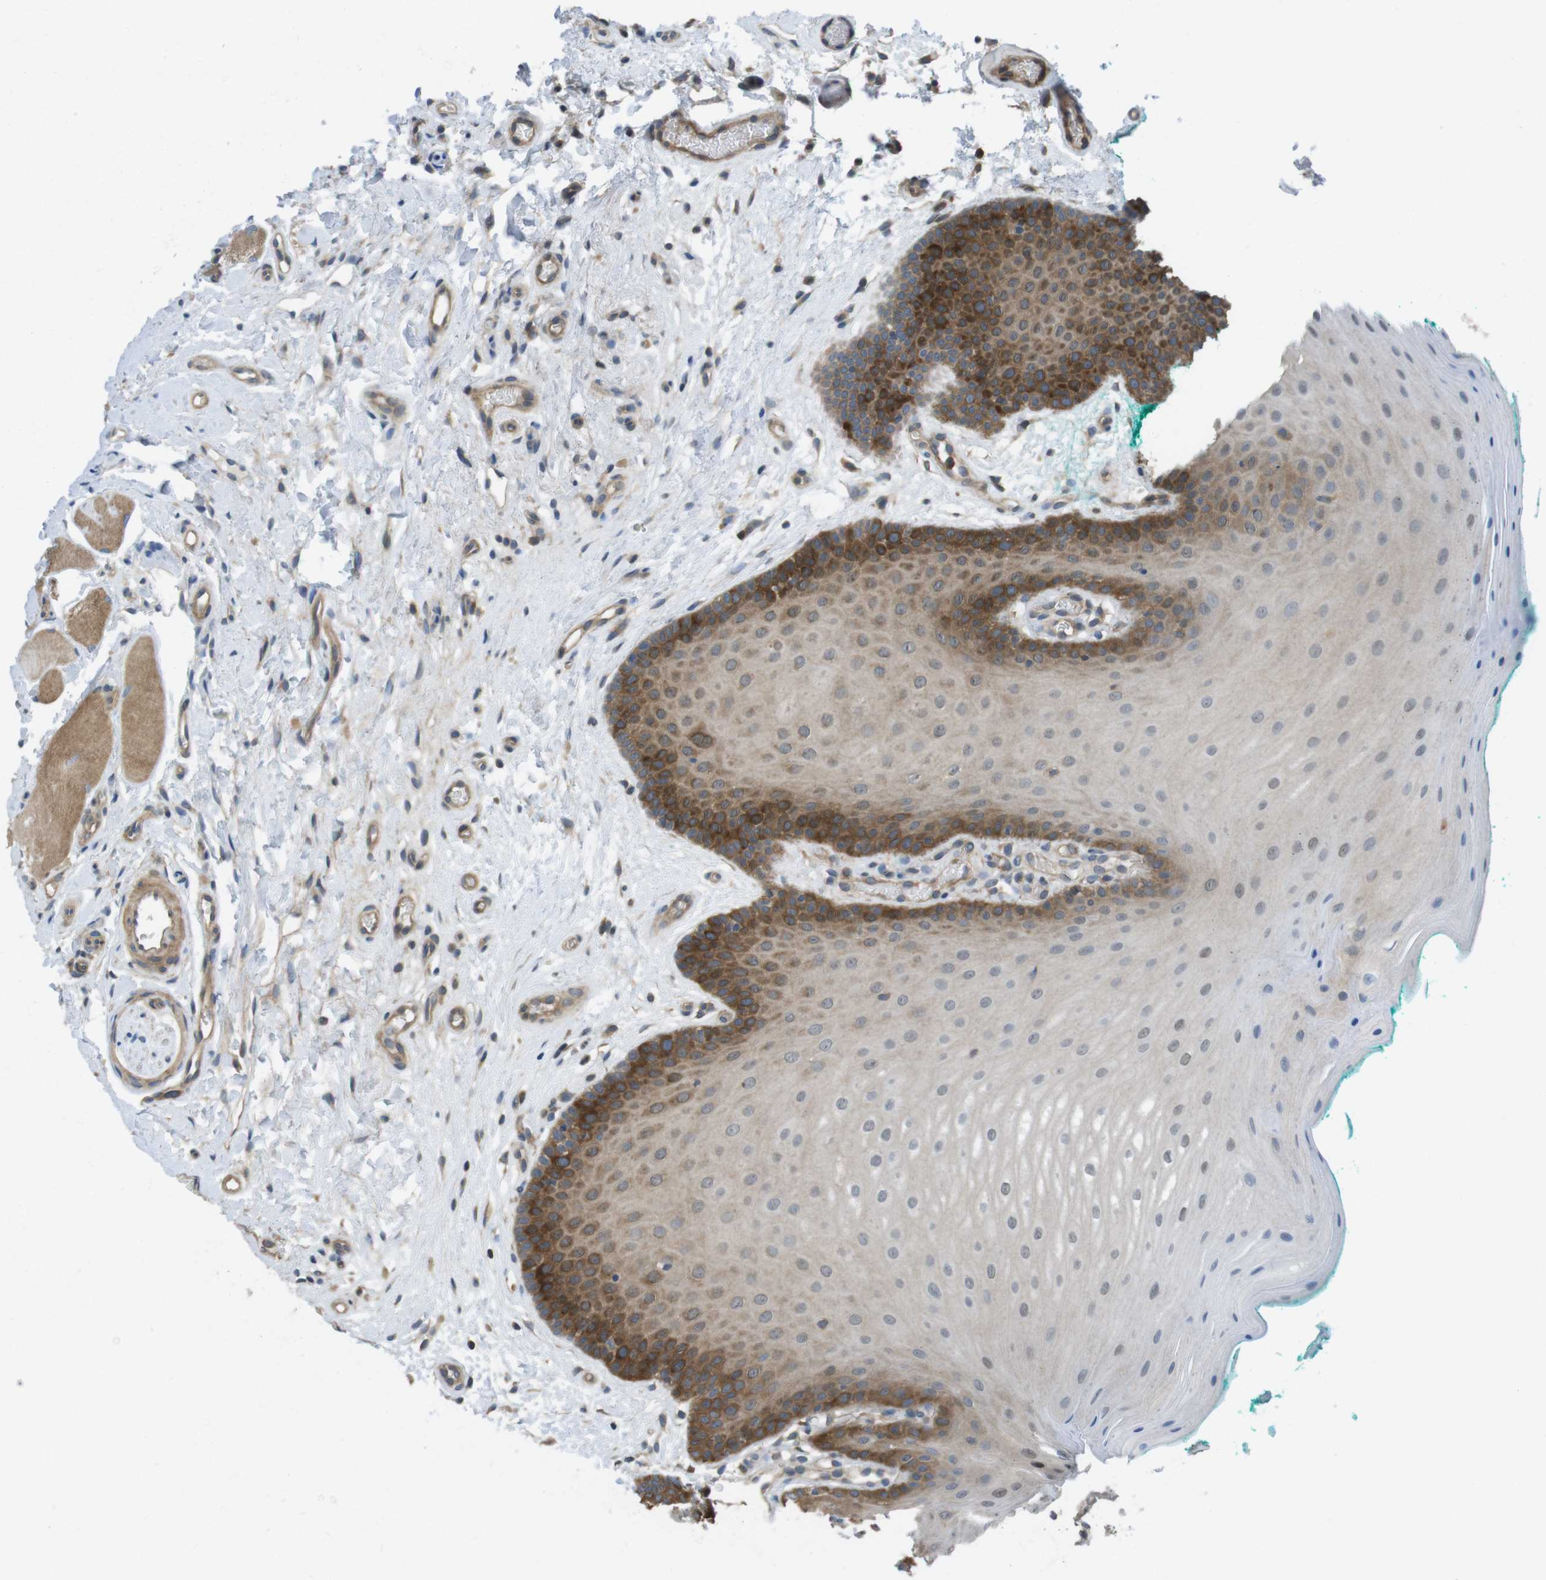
{"staining": {"intensity": "strong", "quantity": "25%-75%", "location": "cytoplasmic/membranous"}, "tissue": "oral mucosa", "cell_type": "Squamous epithelial cells", "image_type": "normal", "snomed": [{"axis": "morphology", "description": "Normal tissue, NOS"}, {"axis": "topography", "description": "Skeletal muscle"}, {"axis": "topography", "description": "Oral tissue"}], "caption": "Immunohistochemistry (IHC) (DAB) staining of normal oral mucosa exhibits strong cytoplasmic/membranous protein positivity in approximately 25%-75% of squamous epithelial cells. The protein of interest is stained brown, and the nuclei are stained in blue (DAB (3,3'-diaminobenzidine) IHC with brightfield microscopy, high magnification).", "gene": "MTHFD1L", "patient": {"sex": "male", "age": 58}}